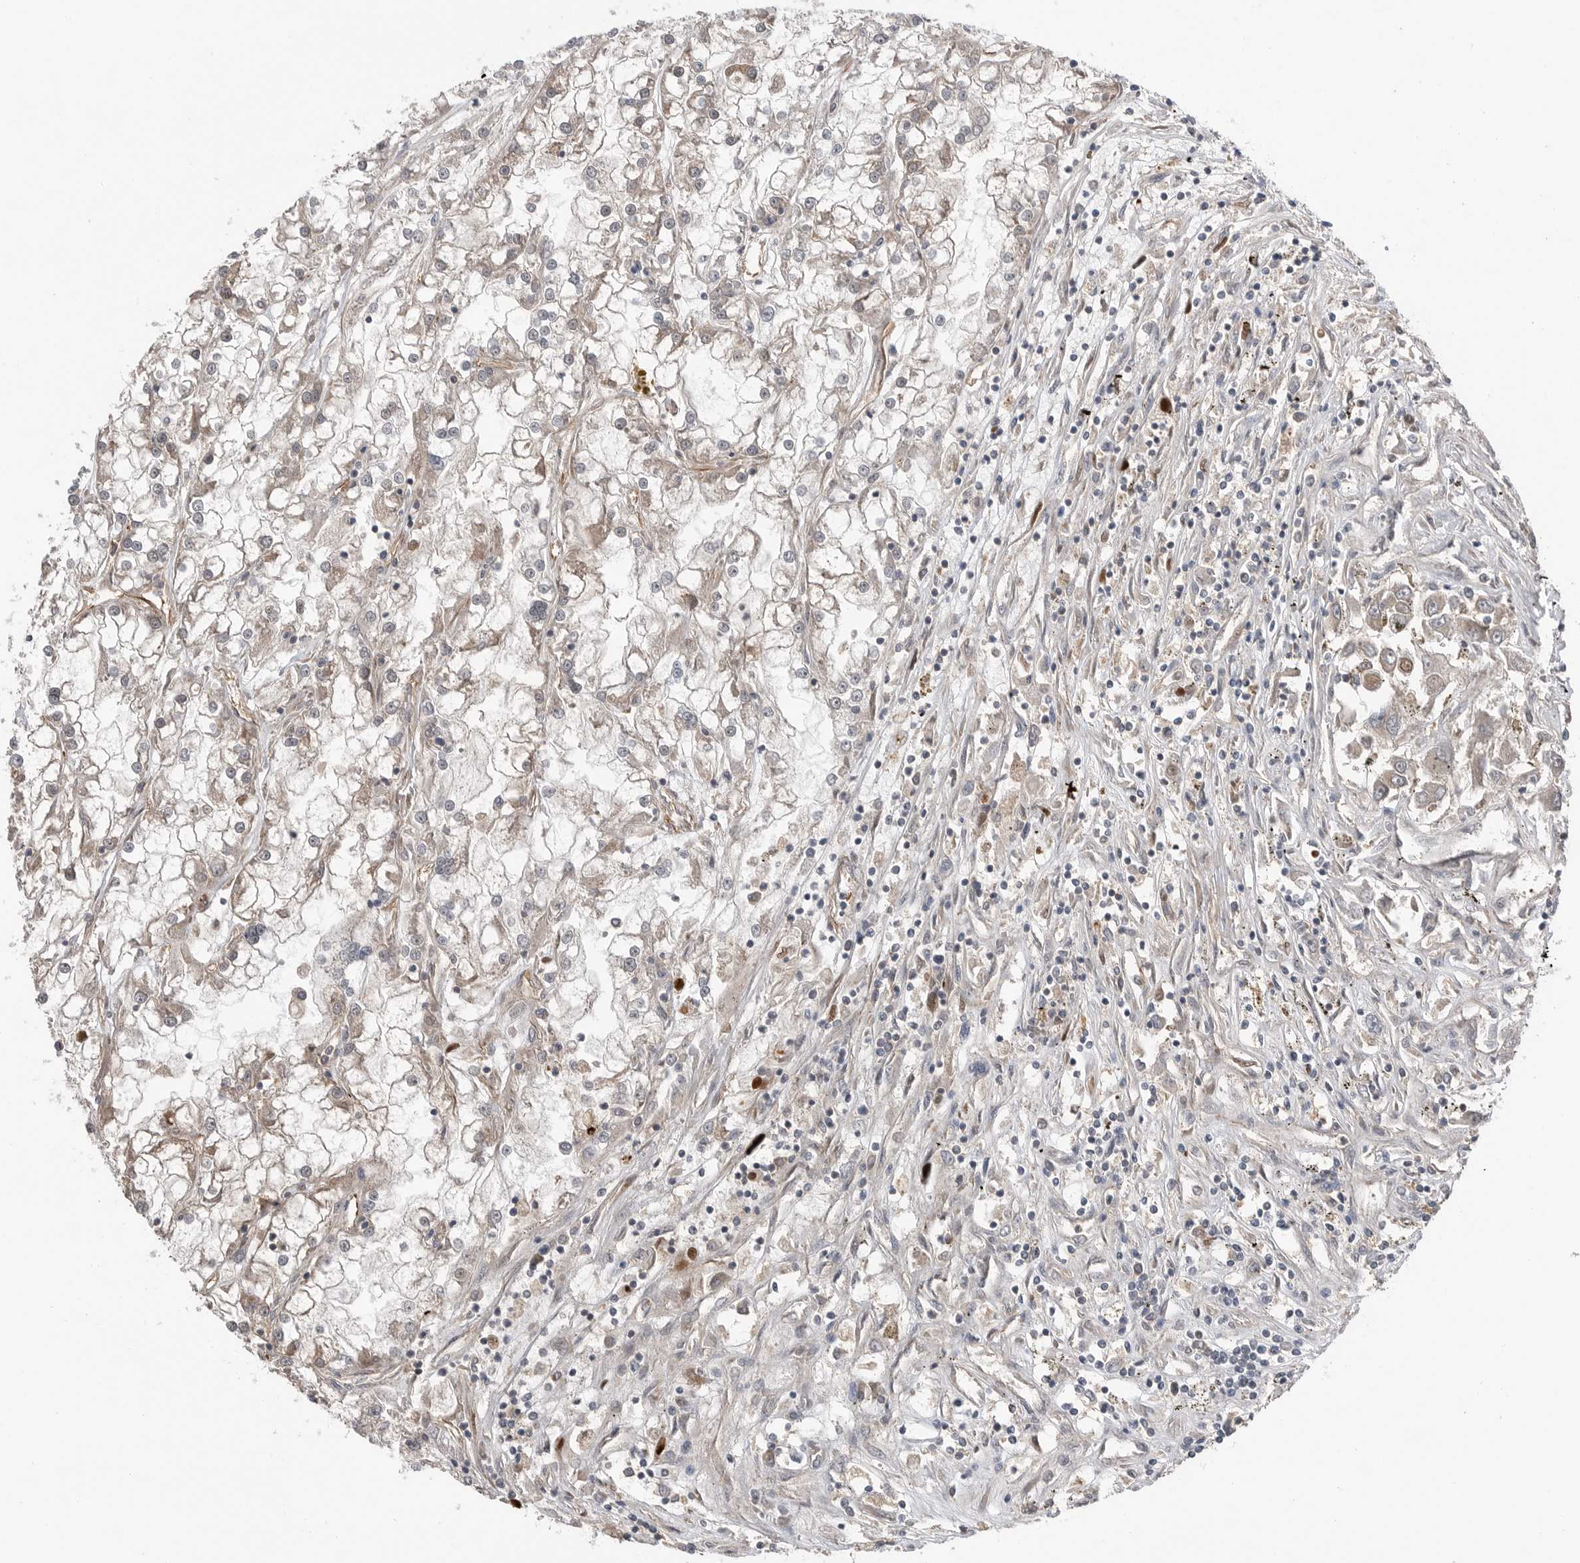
{"staining": {"intensity": "negative", "quantity": "none", "location": "none"}, "tissue": "renal cancer", "cell_type": "Tumor cells", "image_type": "cancer", "snomed": [{"axis": "morphology", "description": "Adenocarcinoma, NOS"}, {"axis": "topography", "description": "Kidney"}], "caption": "IHC of renal cancer reveals no staining in tumor cells.", "gene": "PEAK1", "patient": {"sex": "female", "age": 52}}